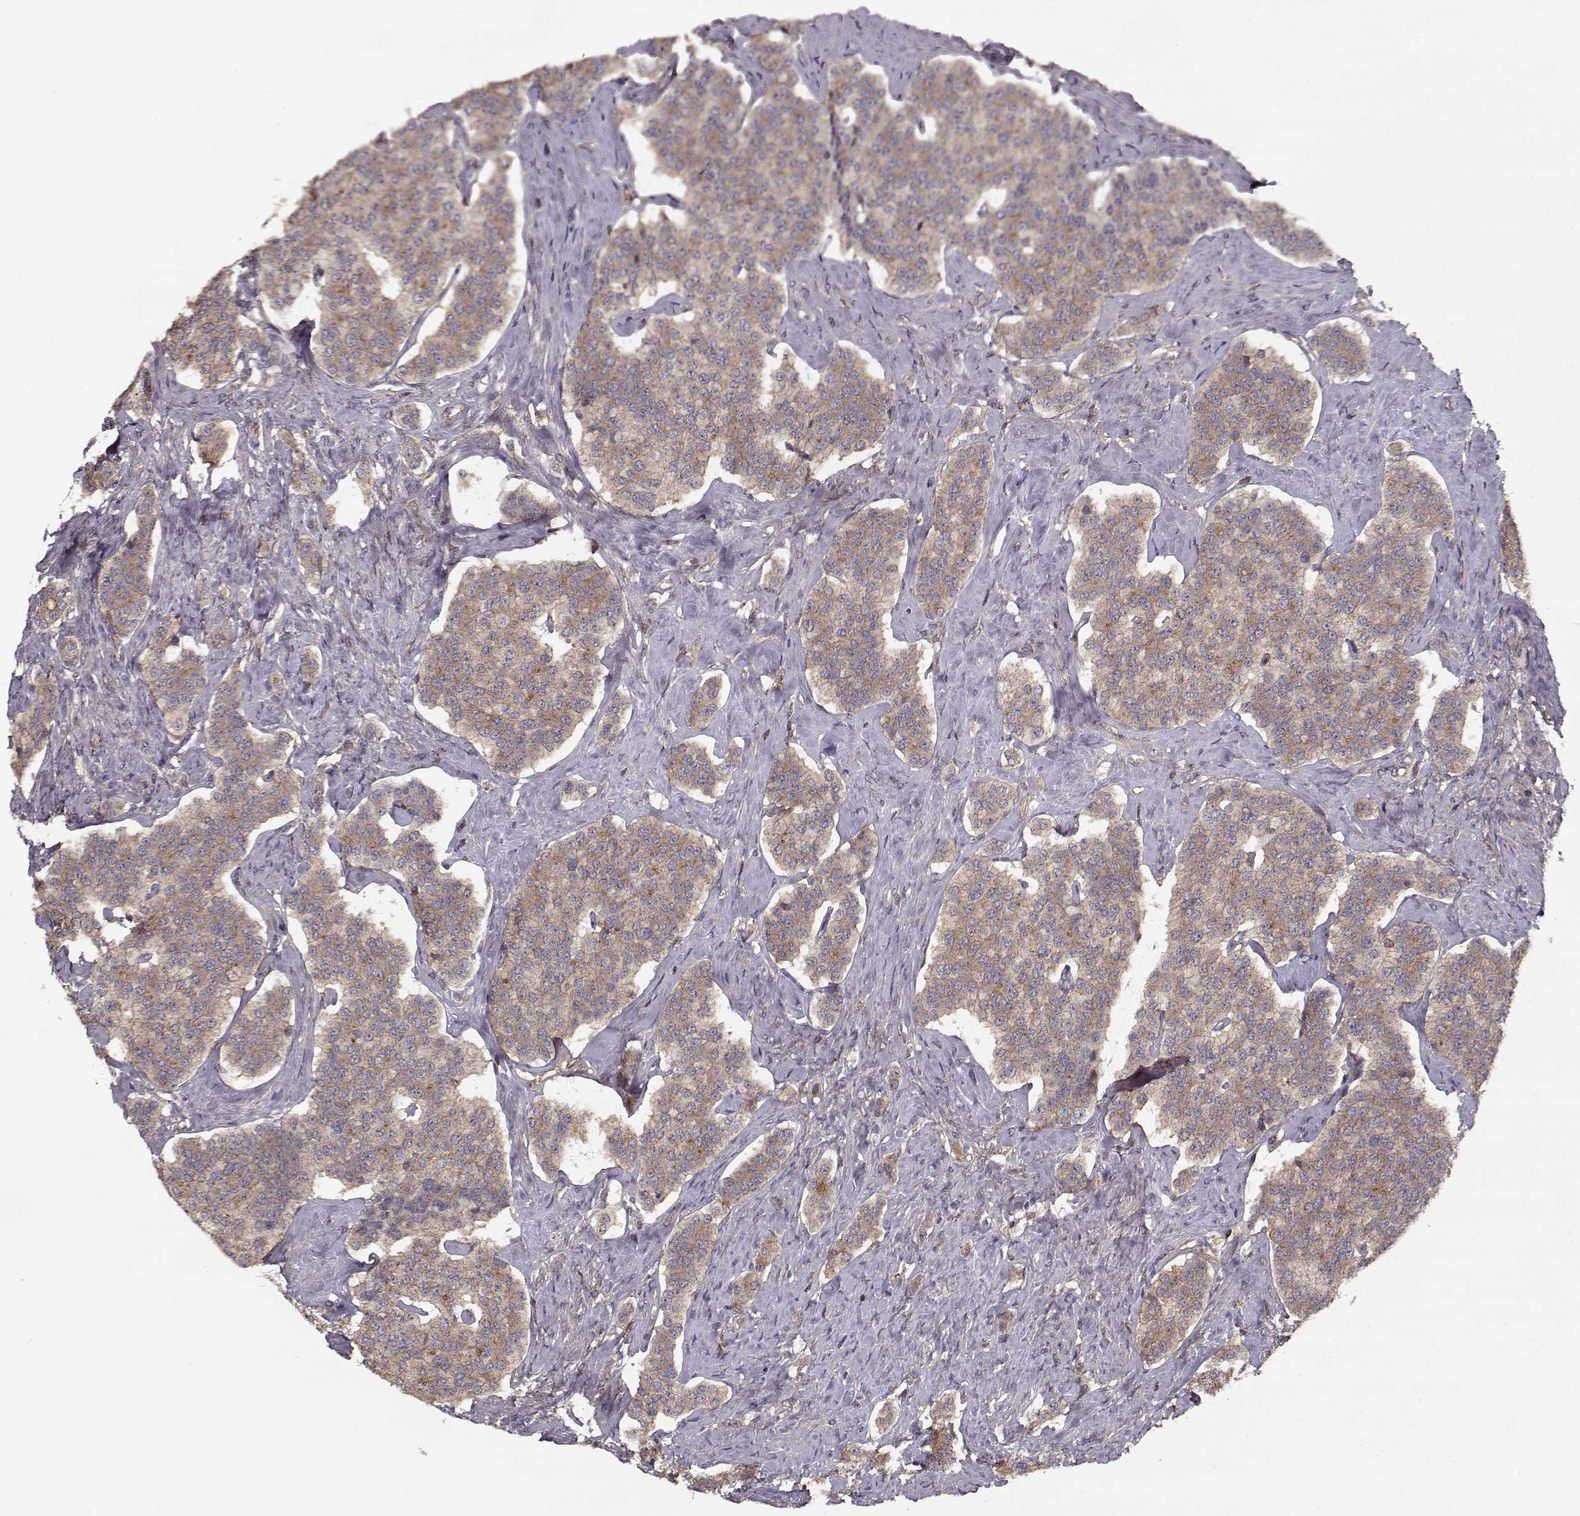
{"staining": {"intensity": "moderate", "quantity": ">75%", "location": "cytoplasmic/membranous"}, "tissue": "carcinoid", "cell_type": "Tumor cells", "image_type": "cancer", "snomed": [{"axis": "morphology", "description": "Carcinoid, malignant, NOS"}, {"axis": "topography", "description": "Small intestine"}], "caption": "Immunohistochemistry (IHC) image of human carcinoid stained for a protein (brown), which exhibits medium levels of moderate cytoplasmic/membranous positivity in approximately >75% of tumor cells.", "gene": "PPP1R12A", "patient": {"sex": "female", "age": 58}}